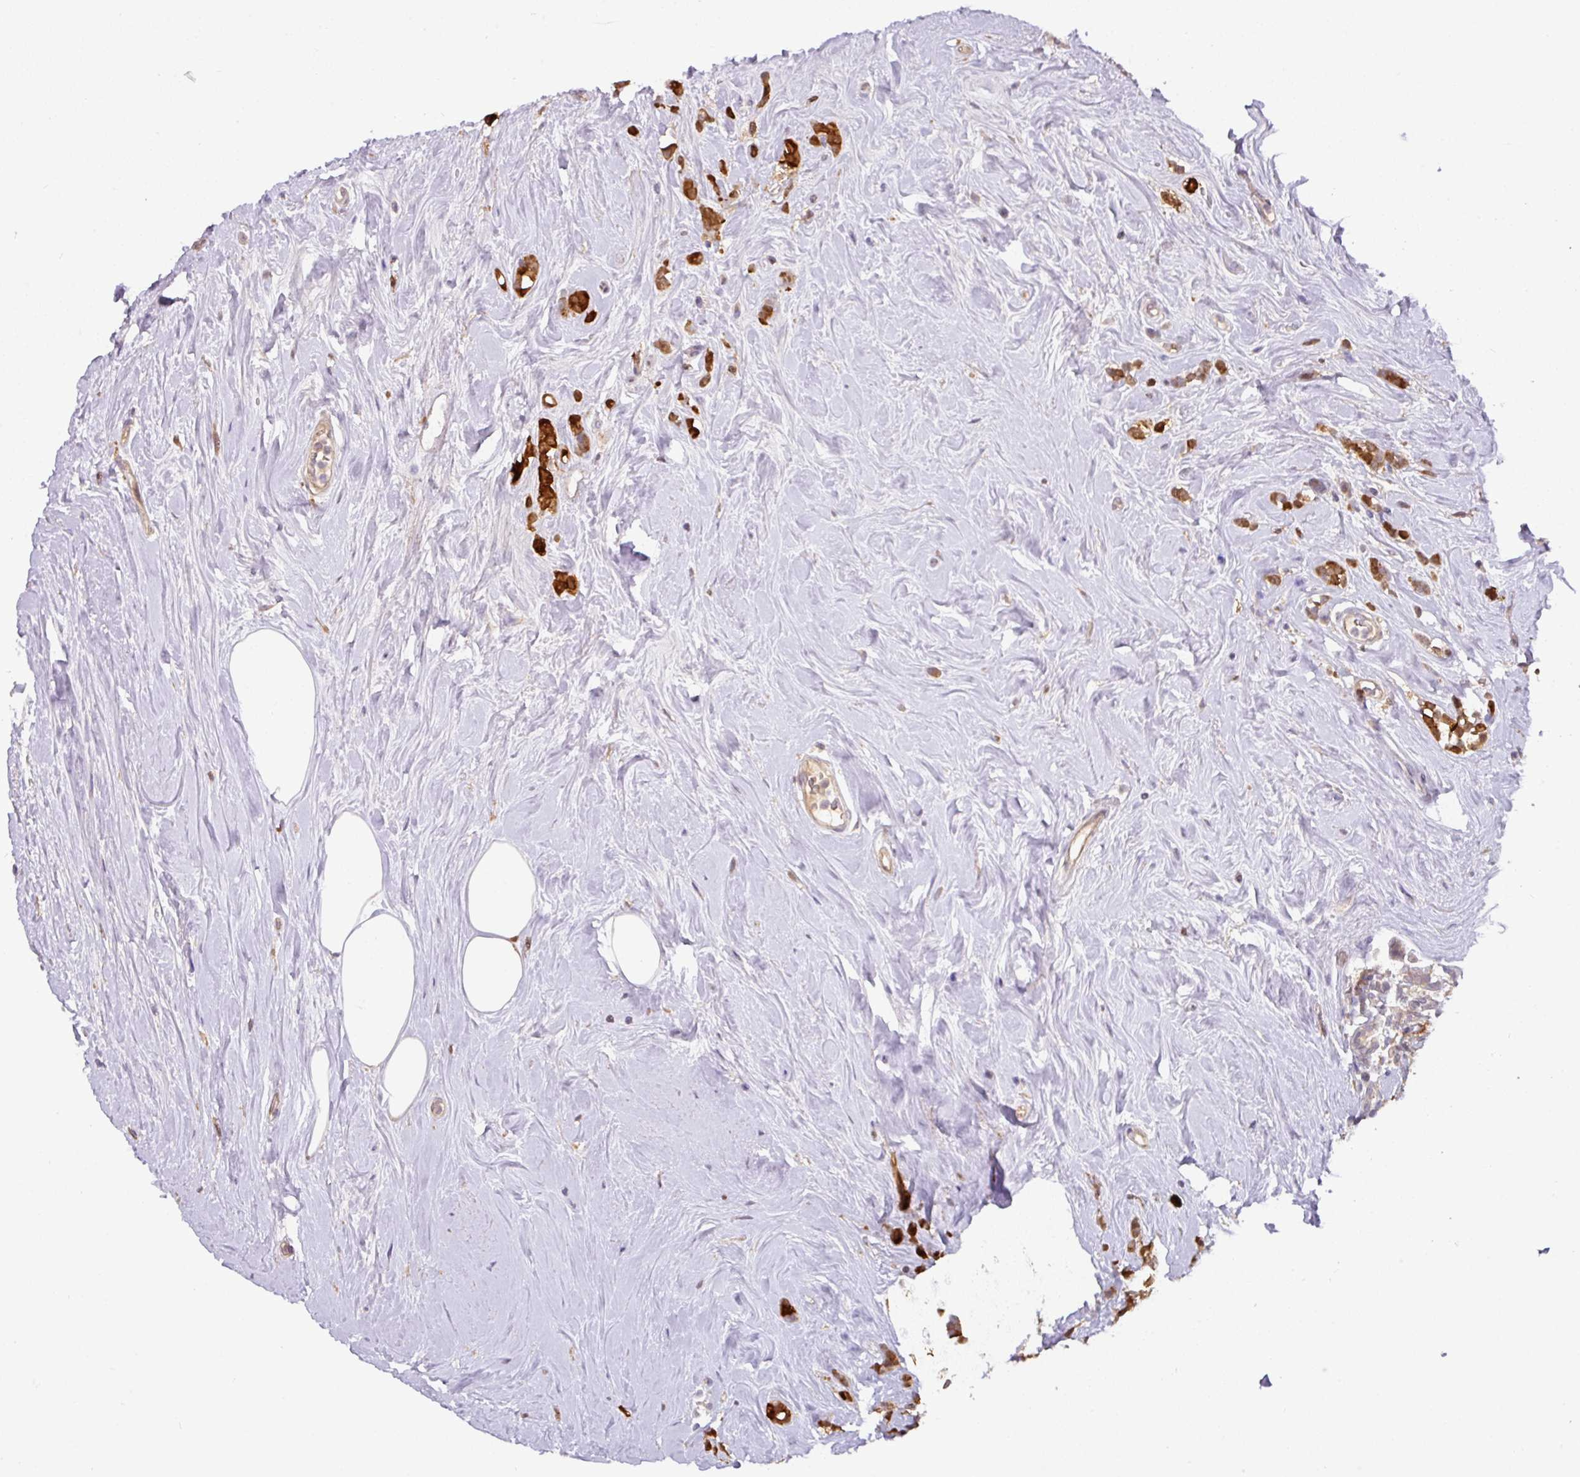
{"staining": {"intensity": "strong", "quantity": "25%-75%", "location": "cytoplasmic/membranous"}, "tissue": "breast cancer", "cell_type": "Tumor cells", "image_type": "cancer", "snomed": [{"axis": "morphology", "description": "Duct carcinoma"}, {"axis": "topography", "description": "Breast"}], "caption": "A high amount of strong cytoplasmic/membranous positivity is appreciated in about 25%-75% of tumor cells in breast invasive ductal carcinoma tissue. (DAB (3,3'-diaminobenzidine) IHC with brightfield microscopy, high magnification).", "gene": "GCNT7", "patient": {"sex": "female", "age": 75}}